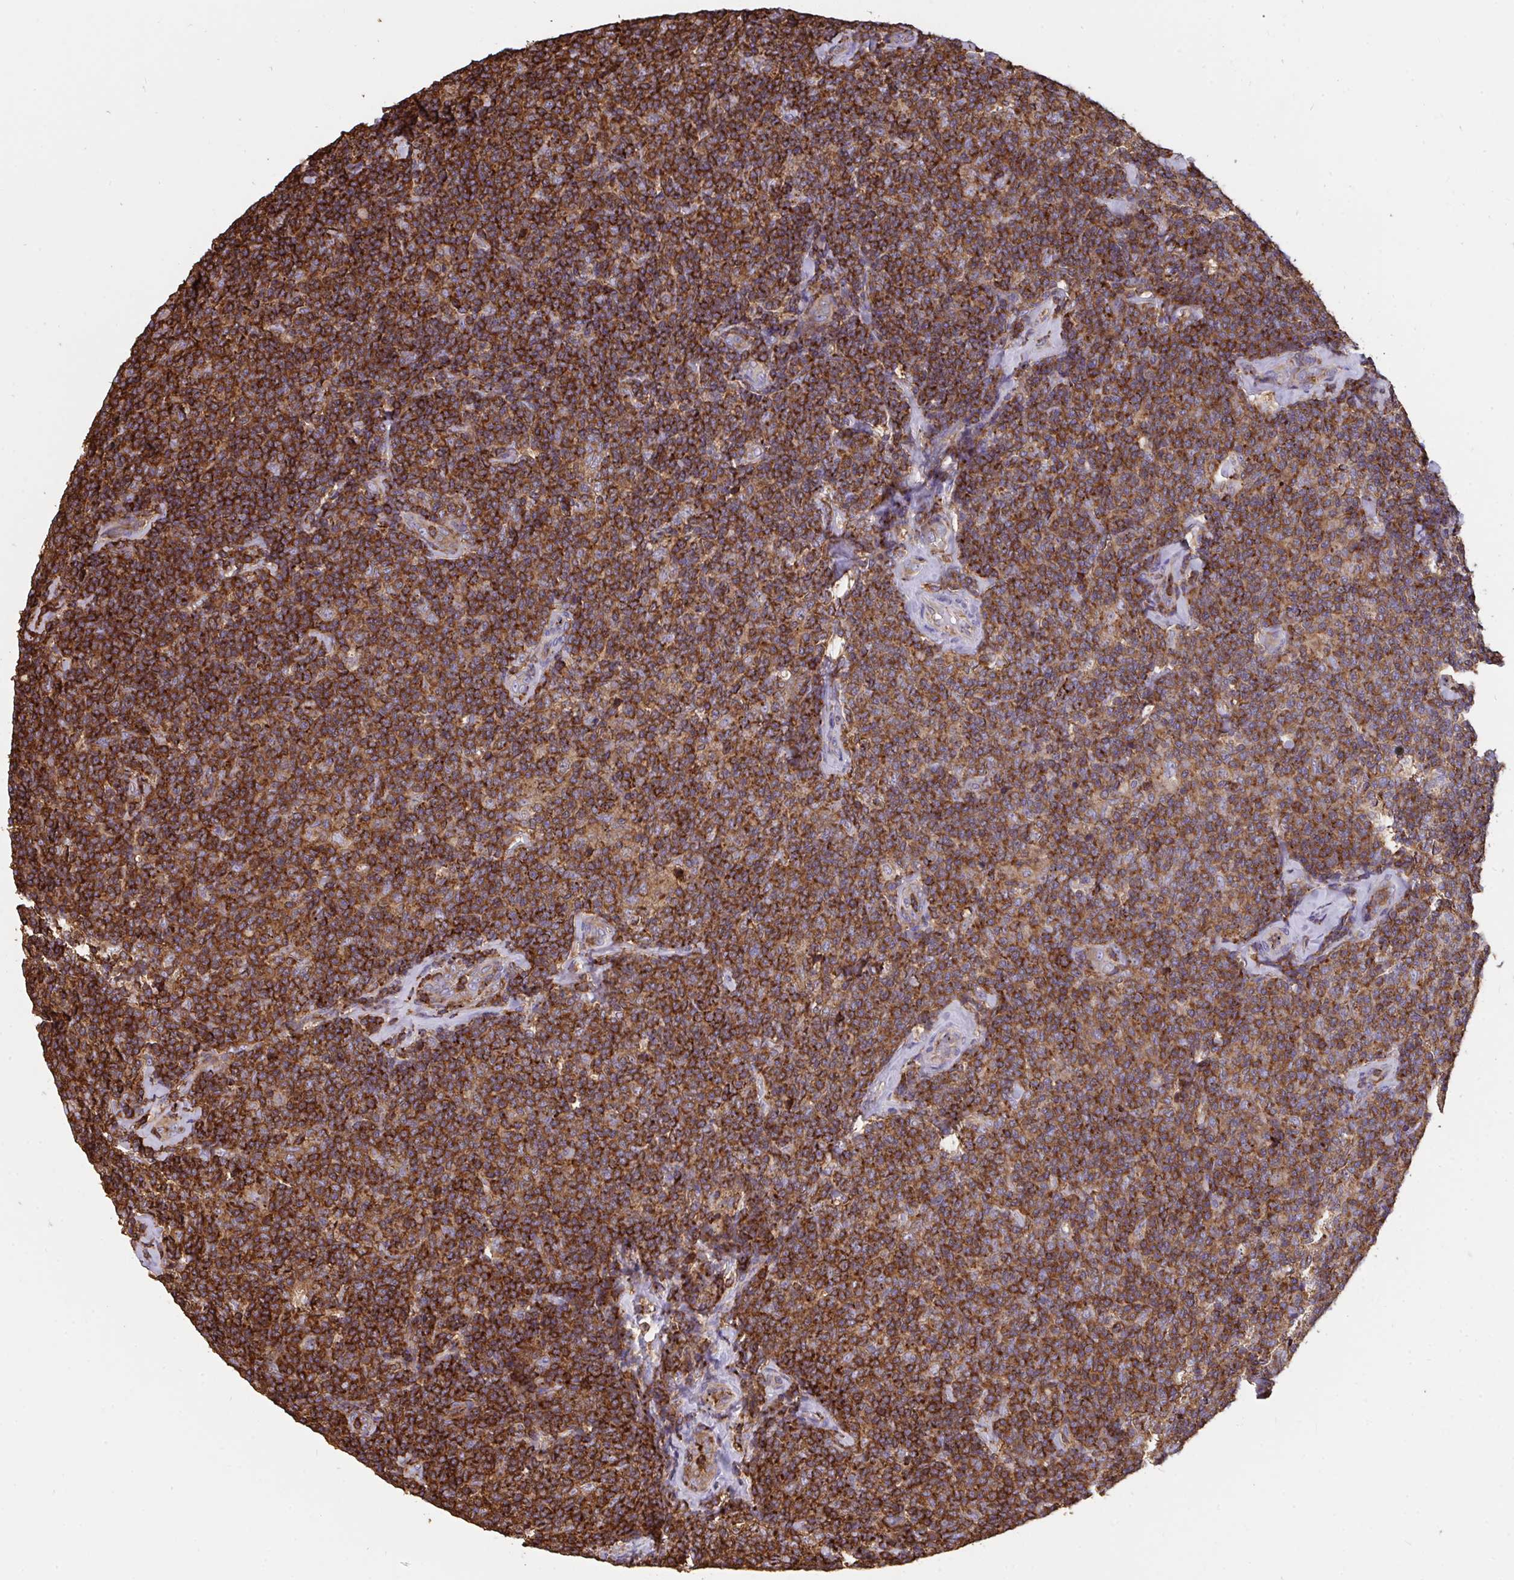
{"staining": {"intensity": "strong", "quantity": ">75%", "location": "cytoplasmic/membranous"}, "tissue": "lymphoma", "cell_type": "Tumor cells", "image_type": "cancer", "snomed": [{"axis": "morphology", "description": "Malignant lymphoma, non-Hodgkin's type, Low grade"}, {"axis": "topography", "description": "Lymph node"}], "caption": "Immunohistochemical staining of human malignant lymphoma, non-Hodgkin's type (low-grade) exhibits high levels of strong cytoplasmic/membranous positivity in approximately >75% of tumor cells.", "gene": "CFL1", "patient": {"sex": "female", "age": 56}}